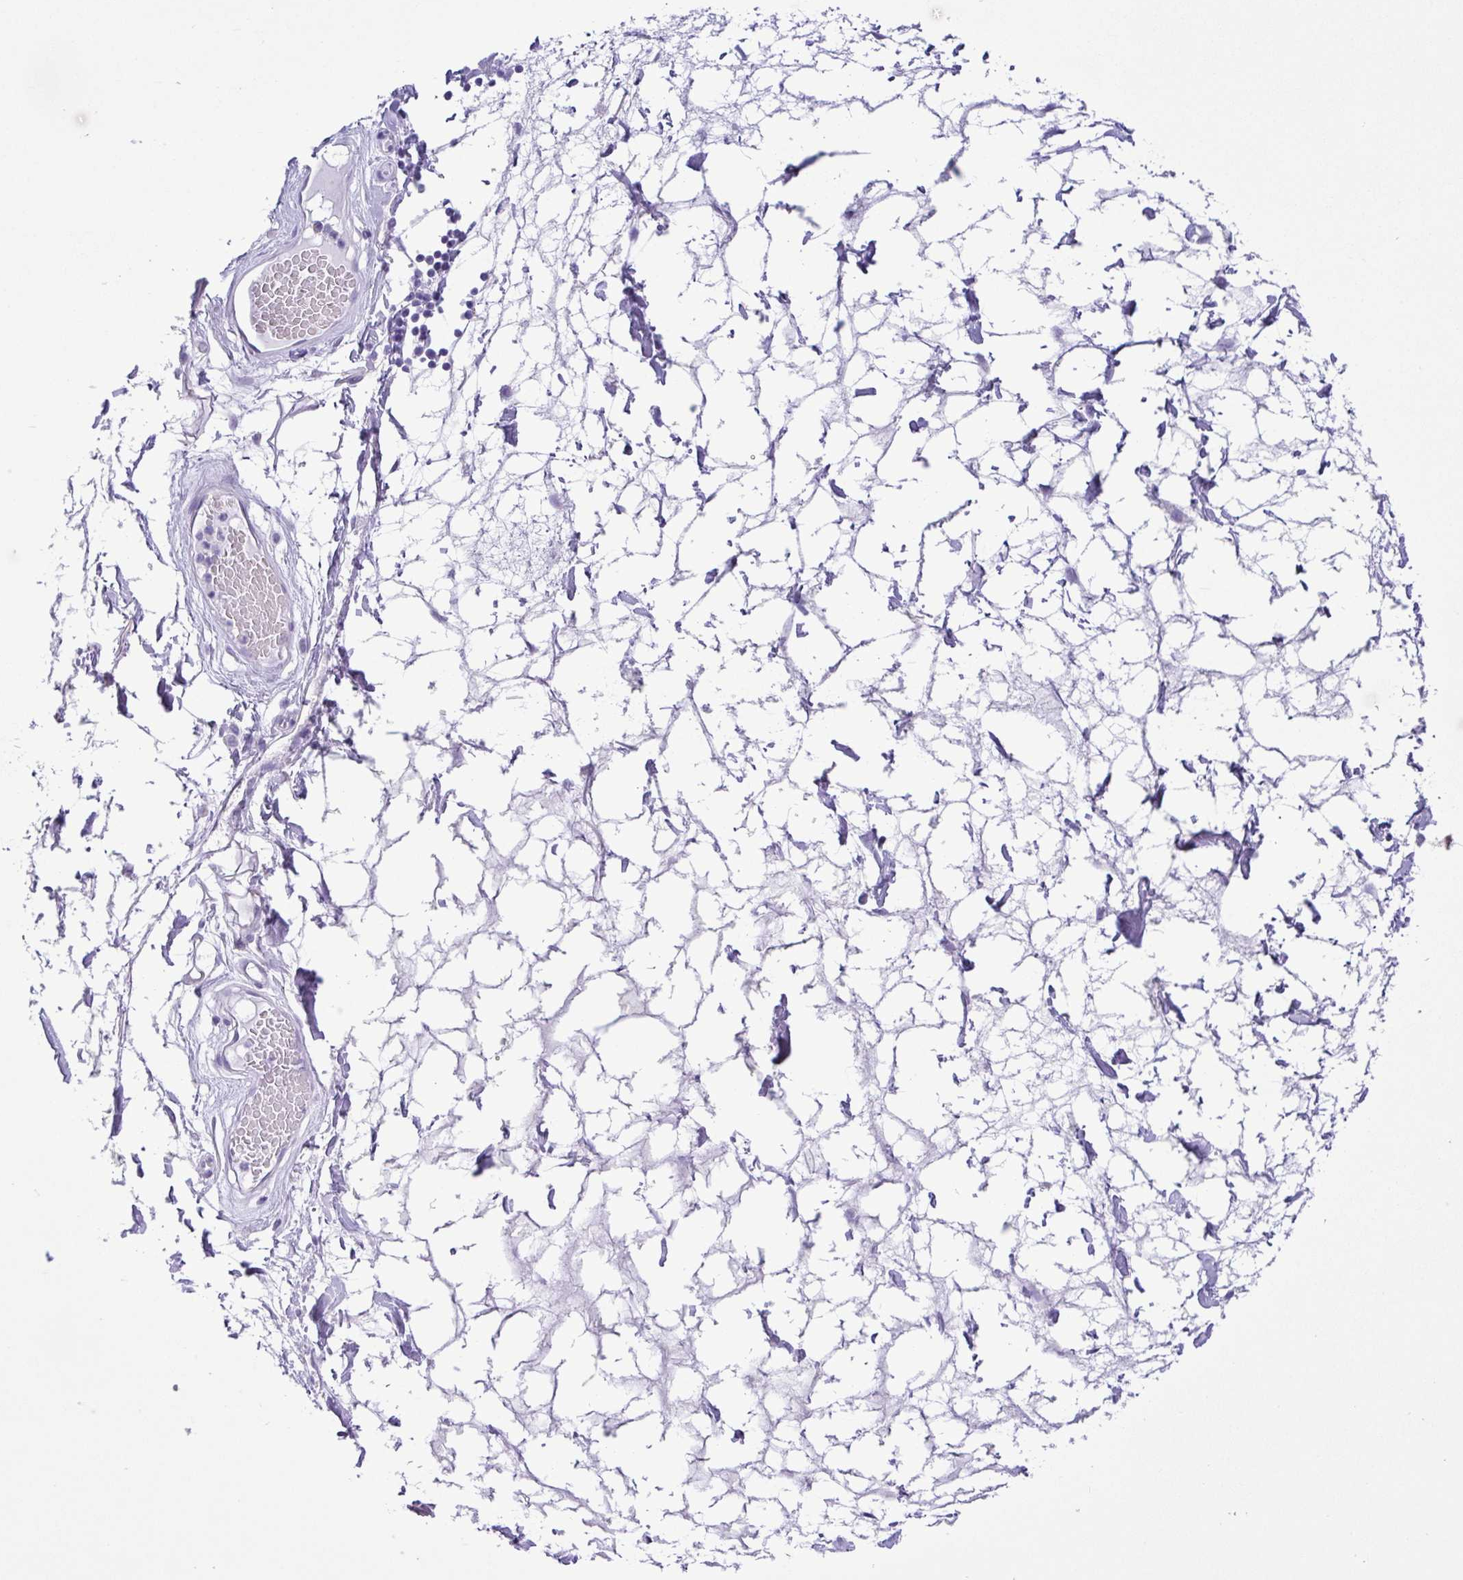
{"staining": {"intensity": "negative", "quantity": "none", "location": "none"}, "tissue": "adipose tissue", "cell_type": "Adipocytes", "image_type": "normal", "snomed": [{"axis": "morphology", "description": "Normal tissue, NOS"}, {"axis": "topography", "description": "Lymph node"}, {"axis": "topography", "description": "Cartilage tissue"}, {"axis": "topography", "description": "Nasopharynx"}], "caption": "Protein analysis of normal adipose tissue shows no significant staining in adipocytes.", "gene": "OVGP1", "patient": {"sex": "male", "age": 63}}